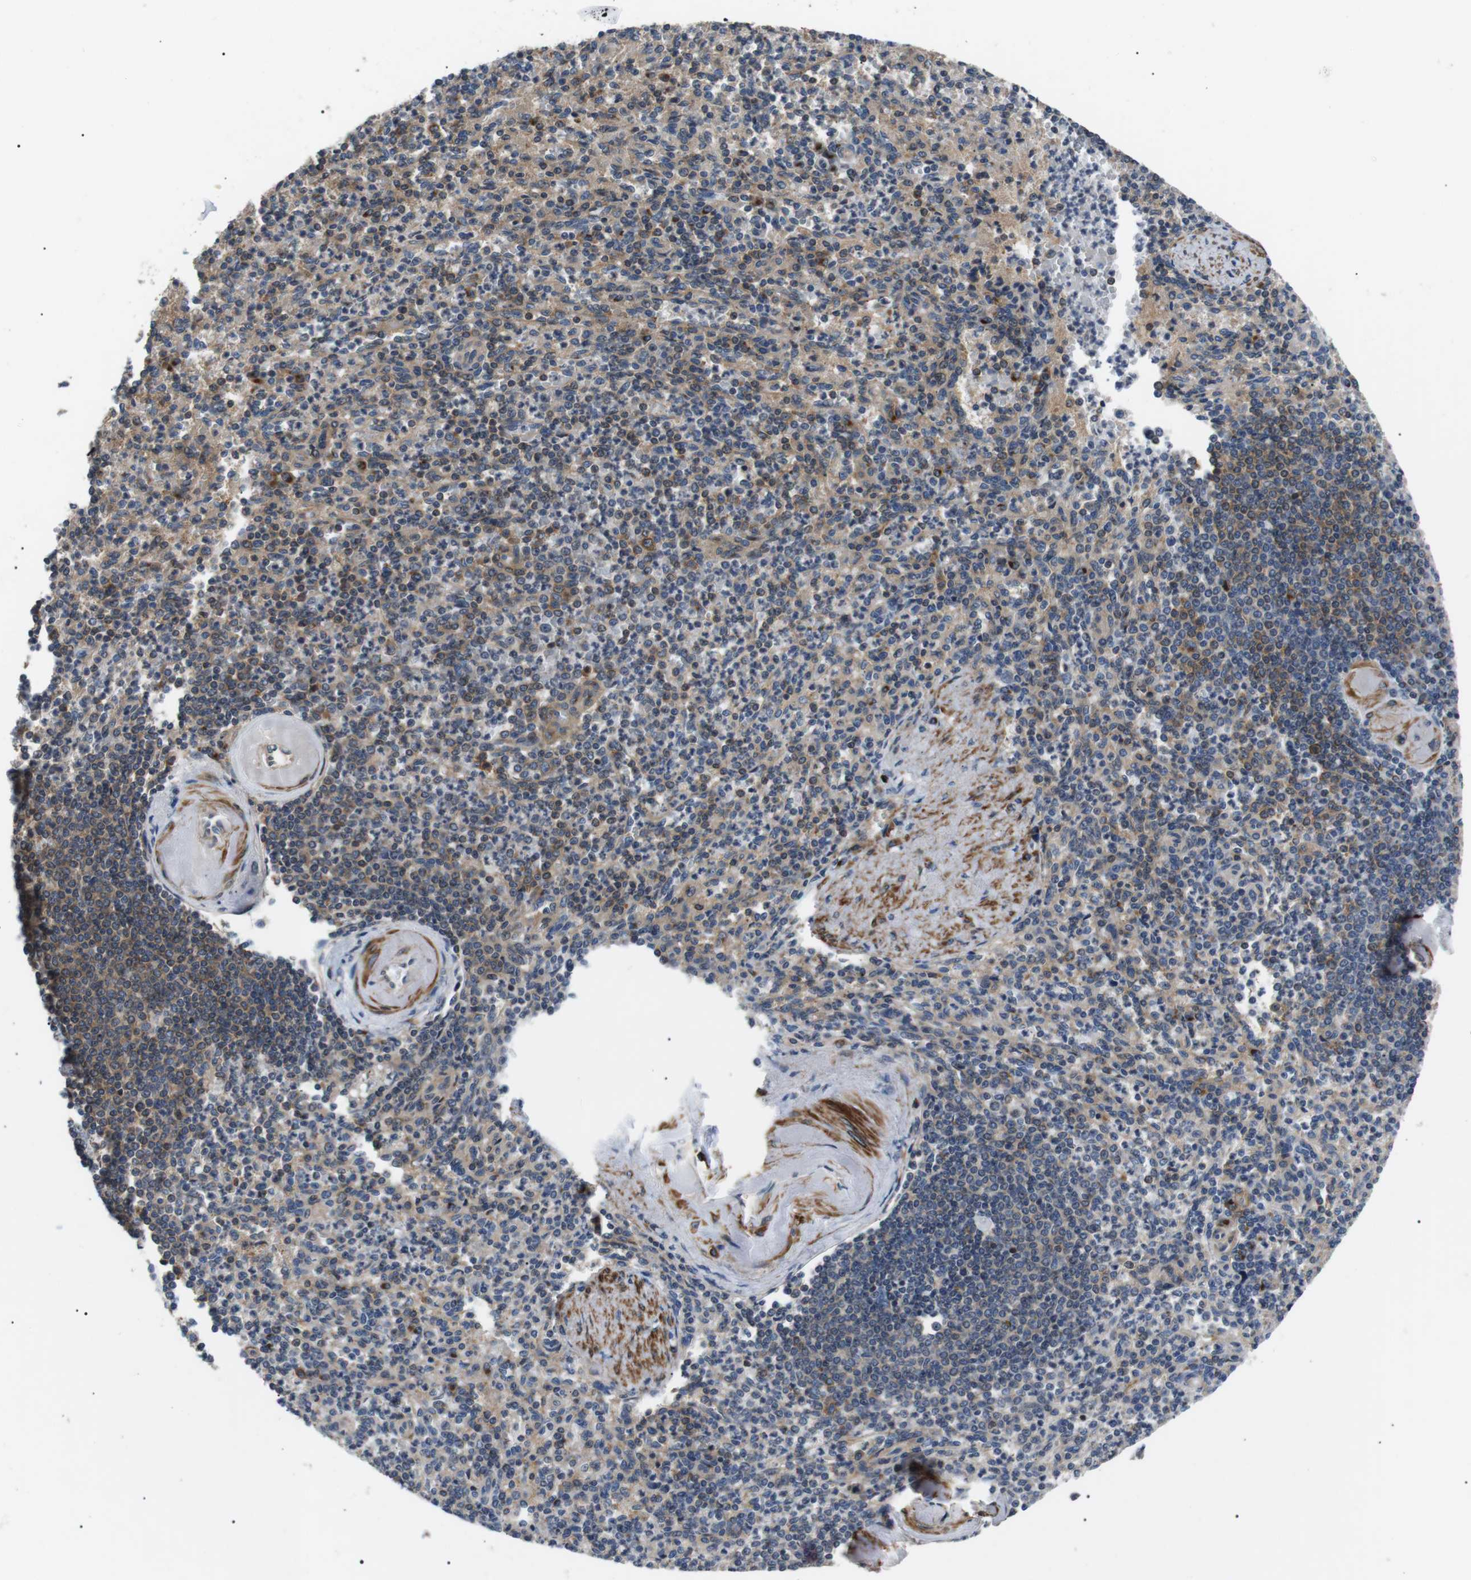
{"staining": {"intensity": "moderate", "quantity": "<25%", "location": "cytoplasmic/membranous"}, "tissue": "spleen", "cell_type": "Cells in red pulp", "image_type": "normal", "snomed": [{"axis": "morphology", "description": "Normal tissue, NOS"}, {"axis": "topography", "description": "Spleen"}], "caption": "IHC photomicrograph of unremarkable human spleen stained for a protein (brown), which exhibits low levels of moderate cytoplasmic/membranous positivity in approximately <25% of cells in red pulp.", "gene": "DIPK1A", "patient": {"sex": "female", "age": 74}}